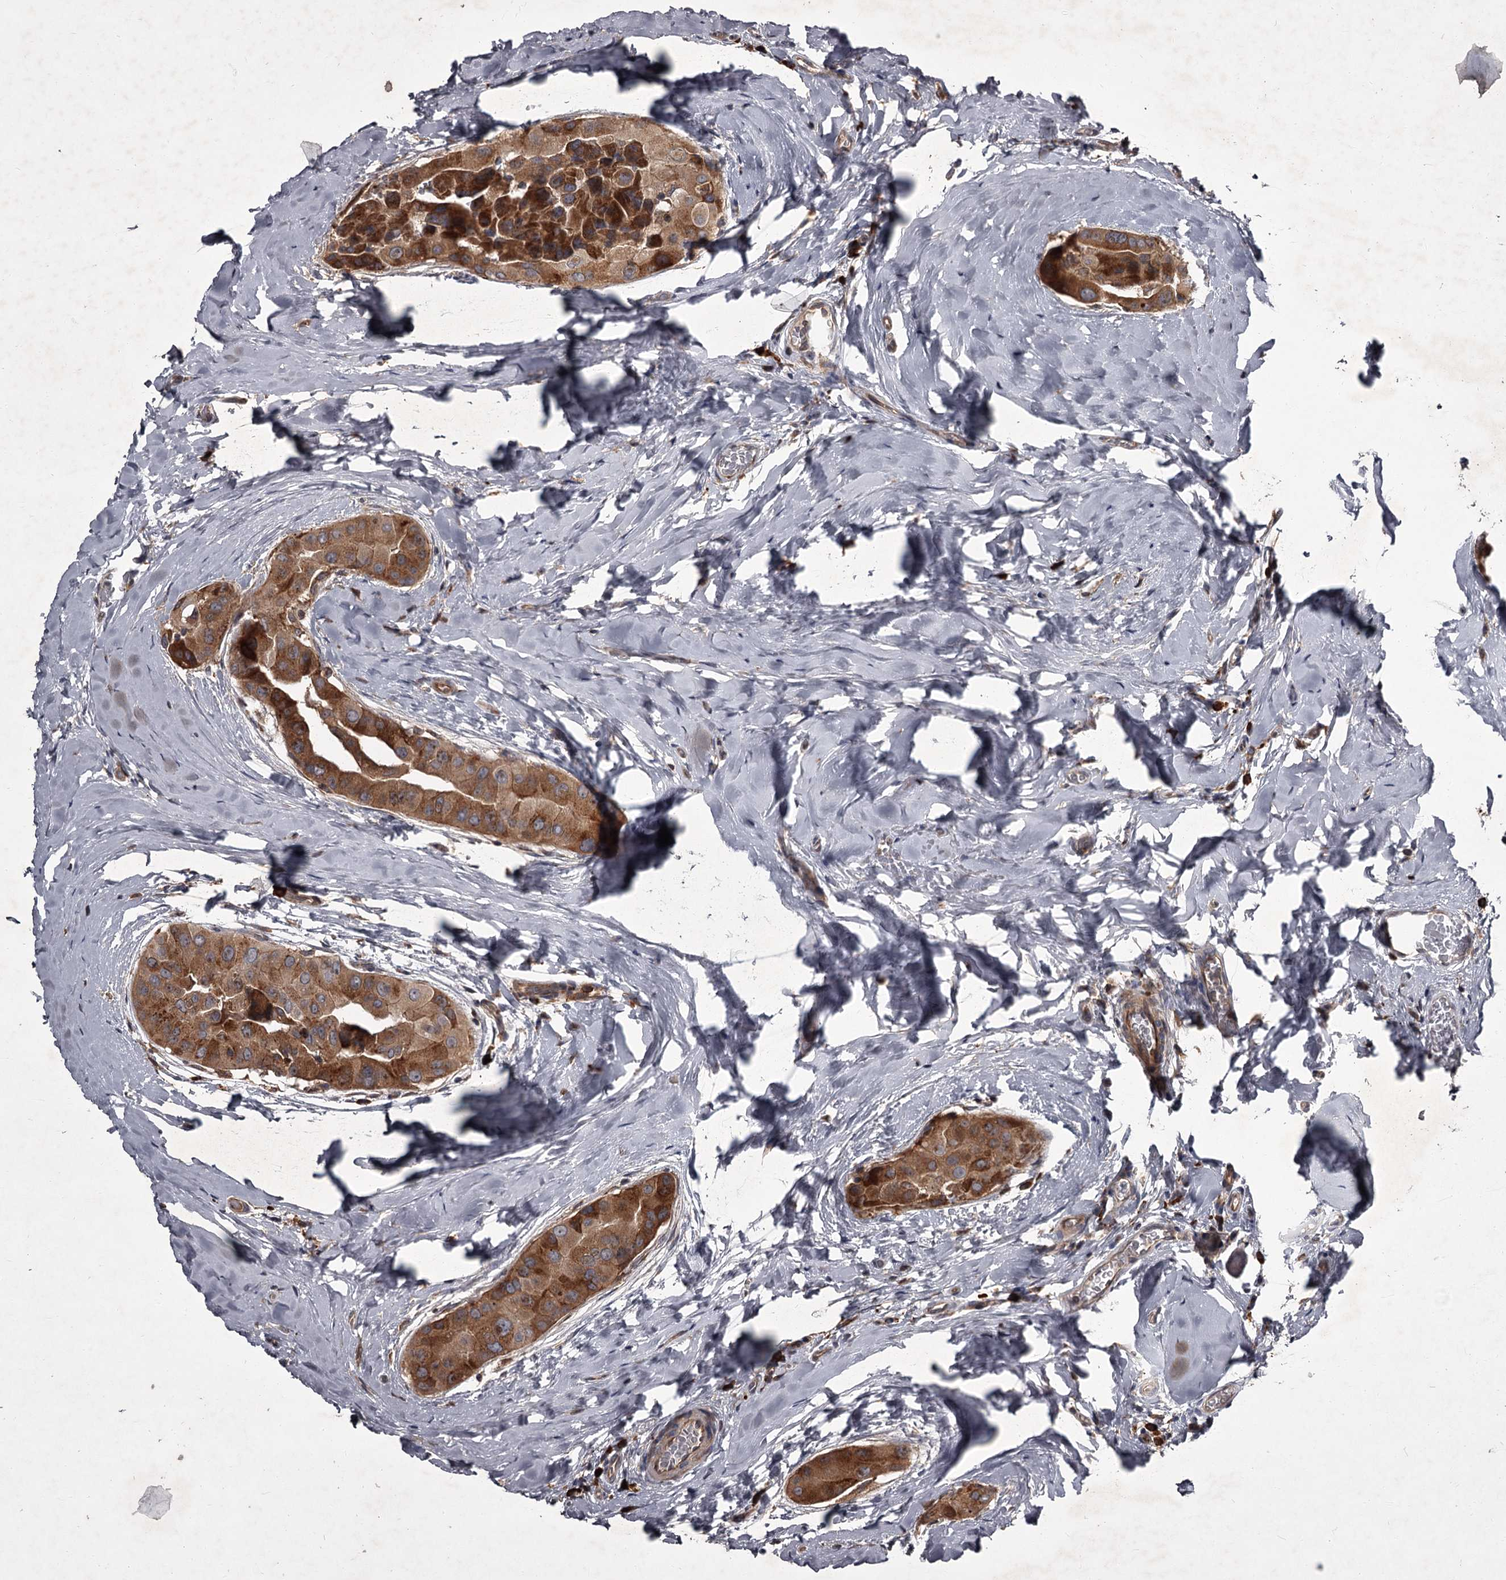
{"staining": {"intensity": "strong", "quantity": ">75%", "location": "cytoplasmic/membranous"}, "tissue": "thyroid cancer", "cell_type": "Tumor cells", "image_type": "cancer", "snomed": [{"axis": "morphology", "description": "Papillary adenocarcinoma, NOS"}, {"axis": "topography", "description": "Thyroid gland"}], "caption": "DAB immunohistochemical staining of thyroid papillary adenocarcinoma shows strong cytoplasmic/membranous protein positivity in approximately >75% of tumor cells. (DAB IHC with brightfield microscopy, high magnification).", "gene": "UNC93B1", "patient": {"sex": "male", "age": 33}}